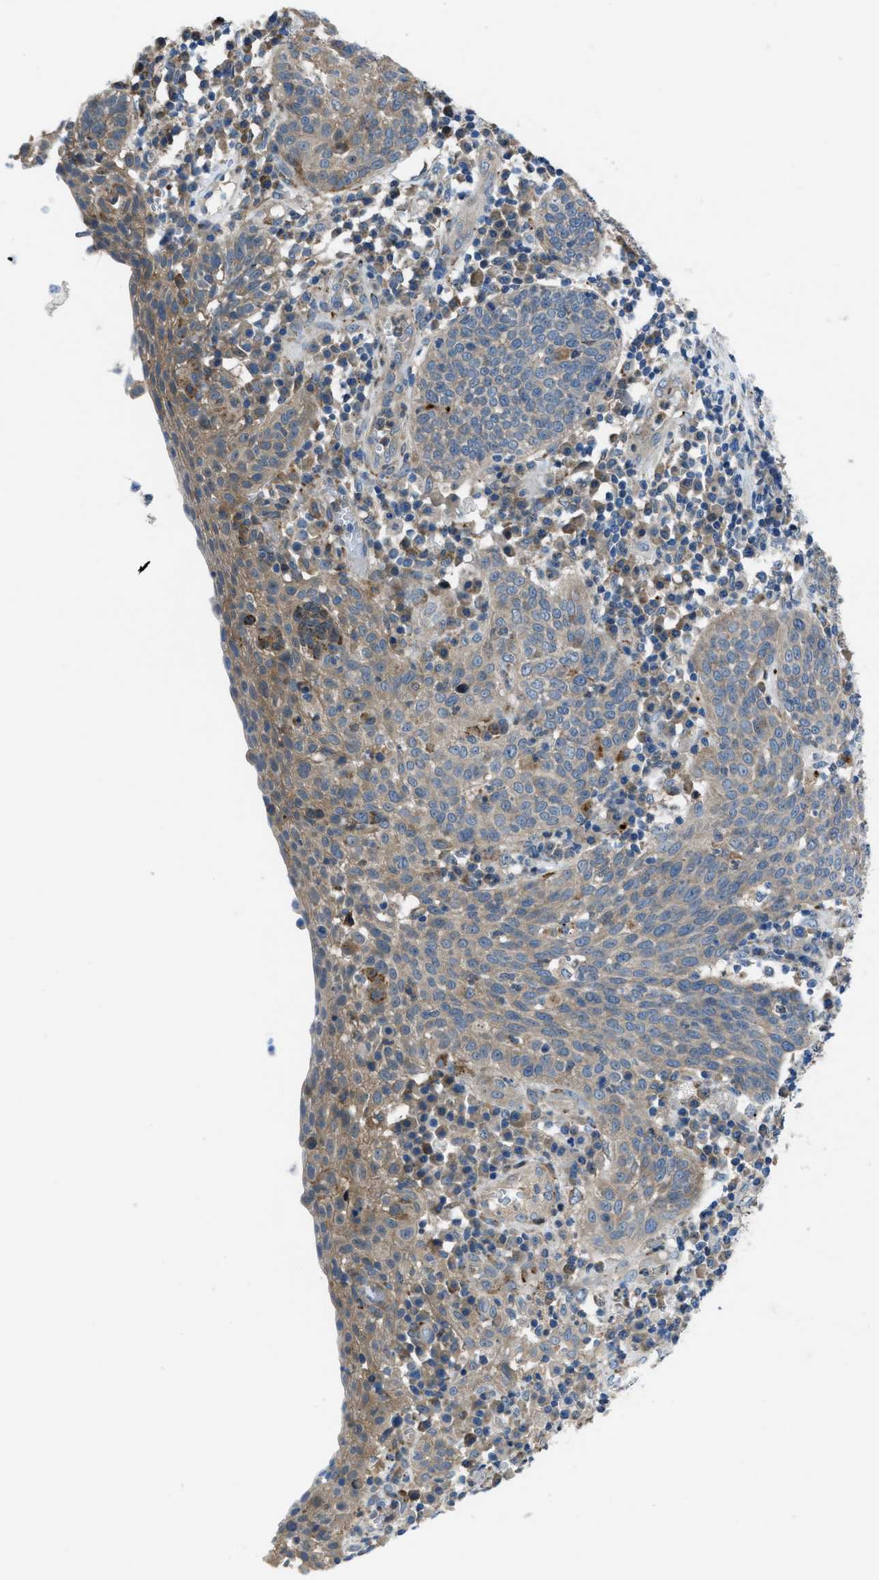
{"staining": {"intensity": "weak", "quantity": ">75%", "location": "cytoplasmic/membranous"}, "tissue": "cervical cancer", "cell_type": "Tumor cells", "image_type": "cancer", "snomed": [{"axis": "morphology", "description": "Squamous cell carcinoma, NOS"}, {"axis": "topography", "description": "Cervix"}], "caption": "Cervical cancer stained for a protein demonstrates weak cytoplasmic/membranous positivity in tumor cells.", "gene": "MAP3K20", "patient": {"sex": "female", "age": 34}}